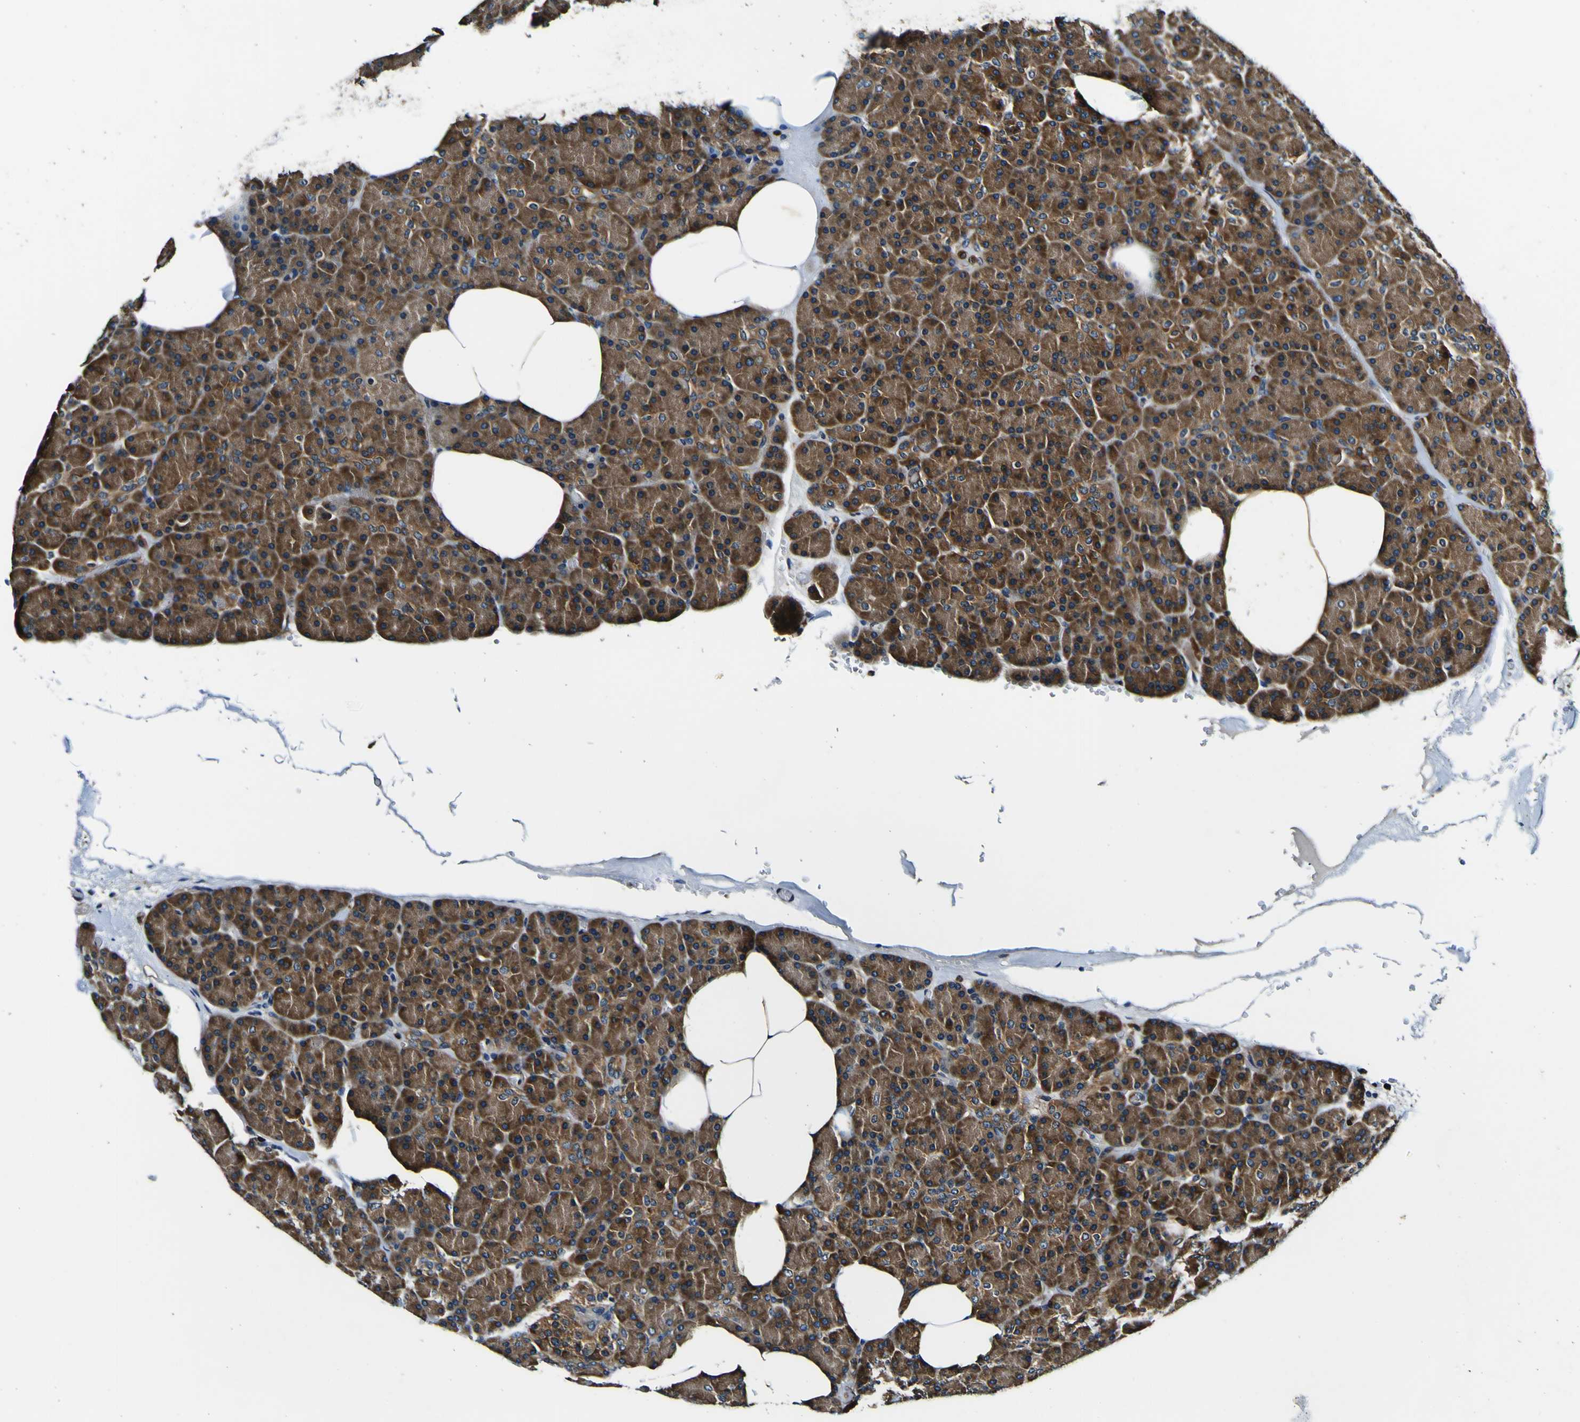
{"staining": {"intensity": "strong", "quantity": ">75%", "location": "cytoplasmic/membranous"}, "tissue": "pancreas", "cell_type": "Exocrine glandular cells", "image_type": "normal", "snomed": [{"axis": "morphology", "description": "Normal tissue, NOS"}, {"axis": "topography", "description": "Pancreas"}], "caption": "Protein expression analysis of benign pancreas demonstrates strong cytoplasmic/membranous expression in approximately >75% of exocrine glandular cells.", "gene": "RHOT2", "patient": {"sex": "female", "age": 35}}